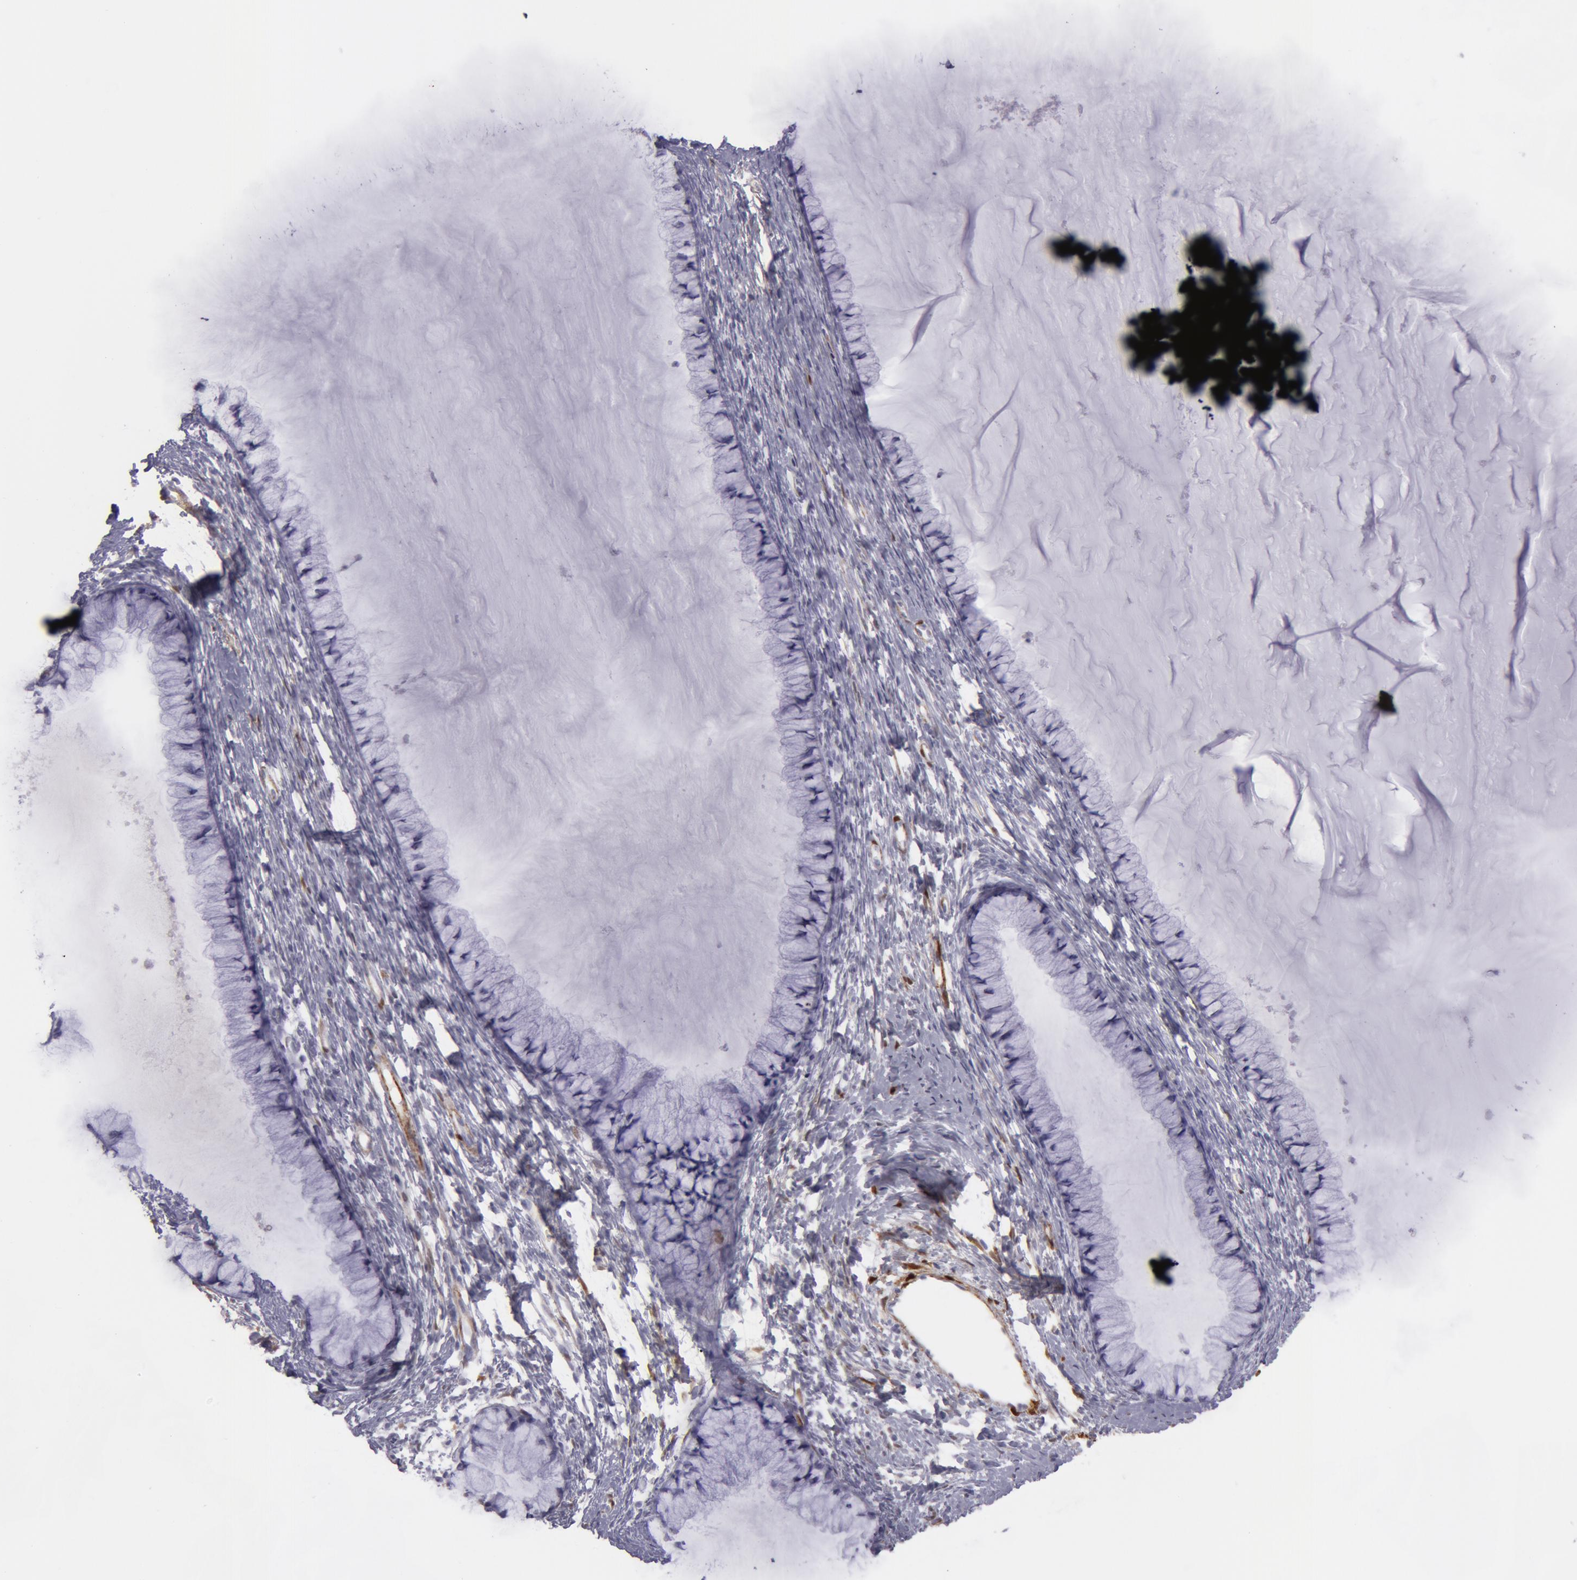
{"staining": {"intensity": "negative", "quantity": "none", "location": "none"}, "tissue": "cervix", "cell_type": "Glandular cells", "image_type": "normal", "snomed": [{"axis": "morphology", "description": "Normal tissue, NOS"}, {"axis": "topography", "description": "Cervix"}], "caption": "Glandular cells are negative for protein expression in normal human cervix.", "gene": "TAGLN", "patient": {"sex": "female", "age": 82}}